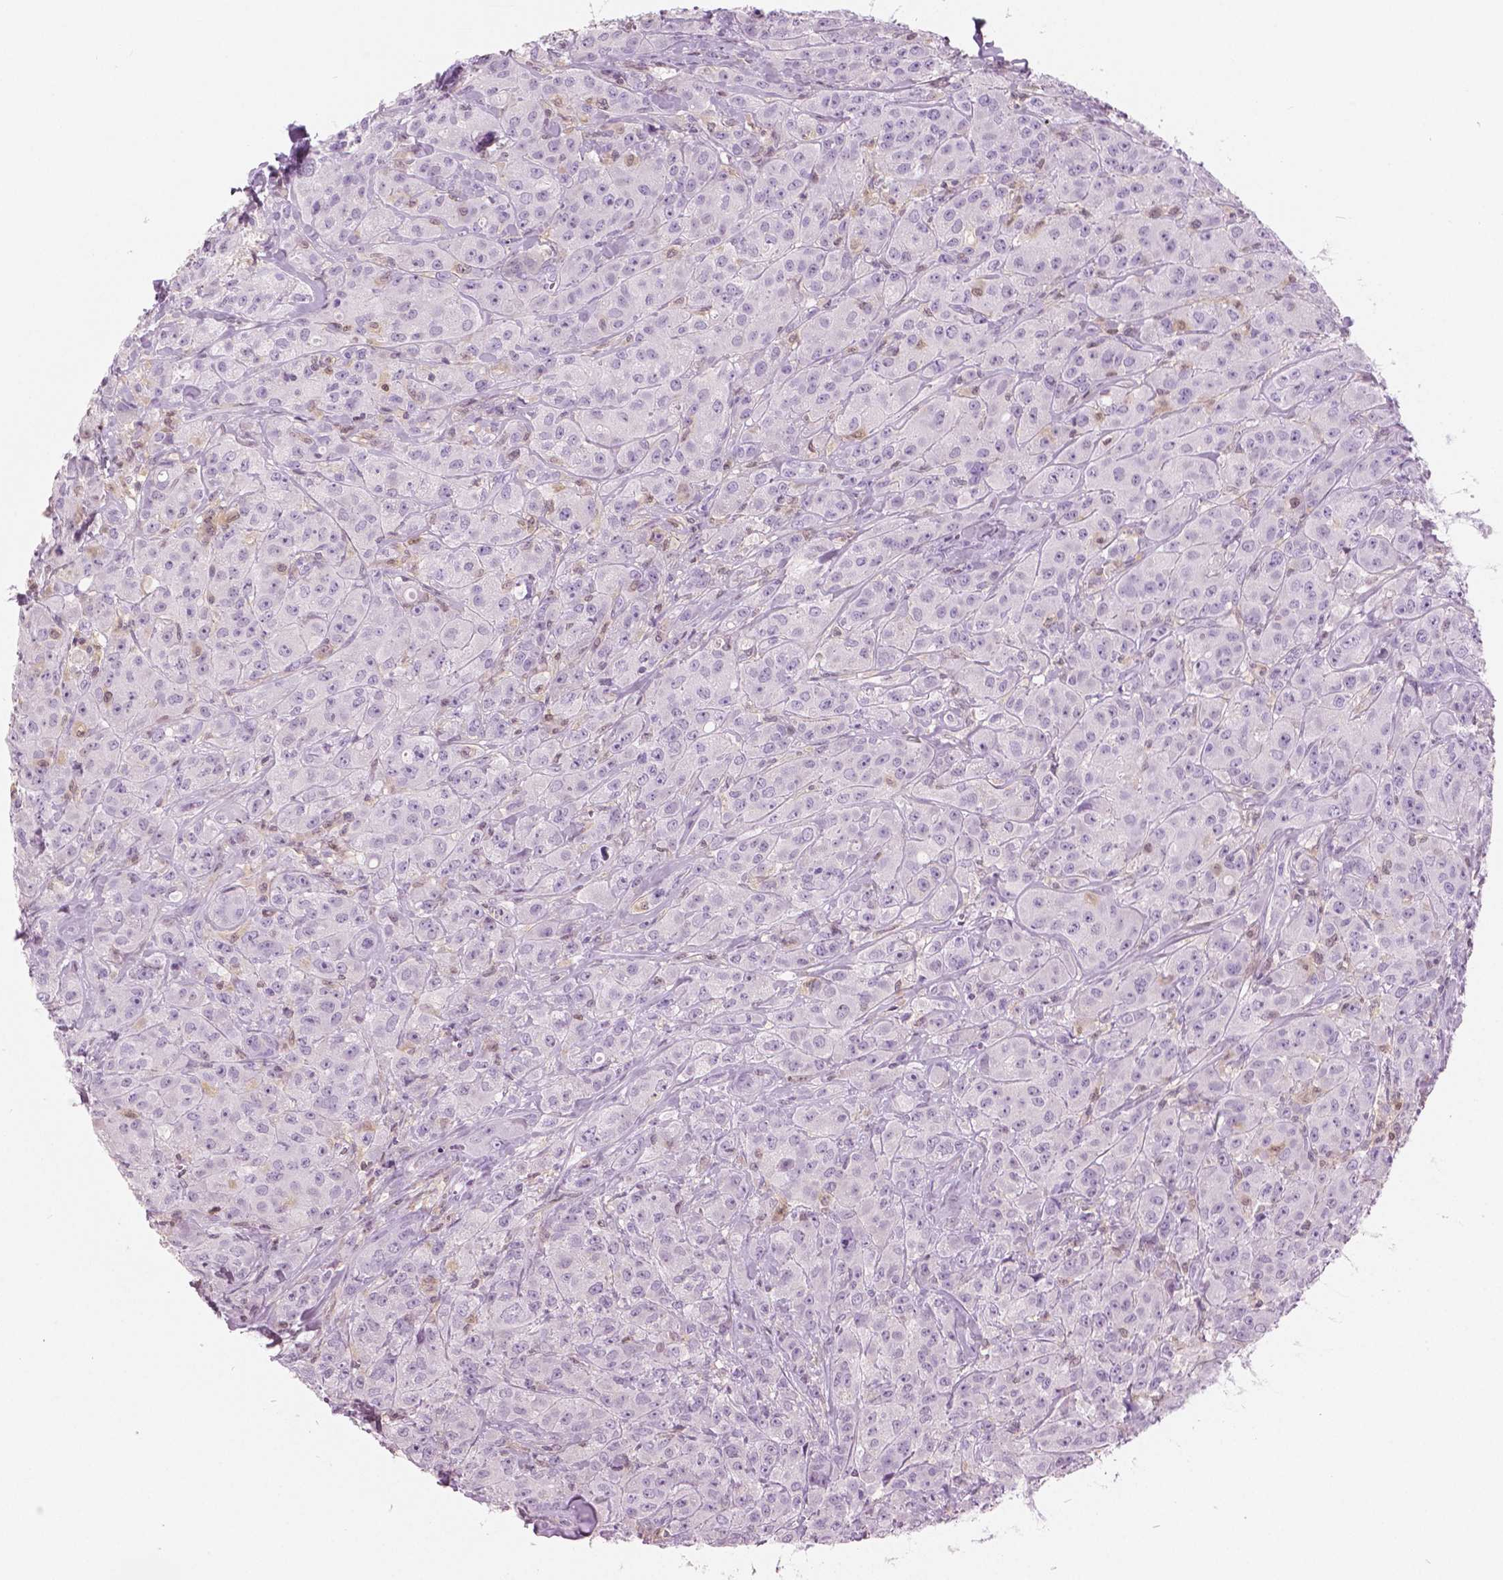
{"staining": {"intensity": "negative", "quantity": "none", "location": "none"}, "tissue": "breast cancer", "cell_type": "Tumor cells", "image_type": "cancer", "snomed": [{"axis": "morphology", "description": "Duct carcinoma"}, {"axis": "topography", "description": "Breast"}], "caption": "Tumor cells show no significant expression in breast invasive ductal carcinoma.", "gene": "GALM", "patient": {"sex": "female", "age": 43}}